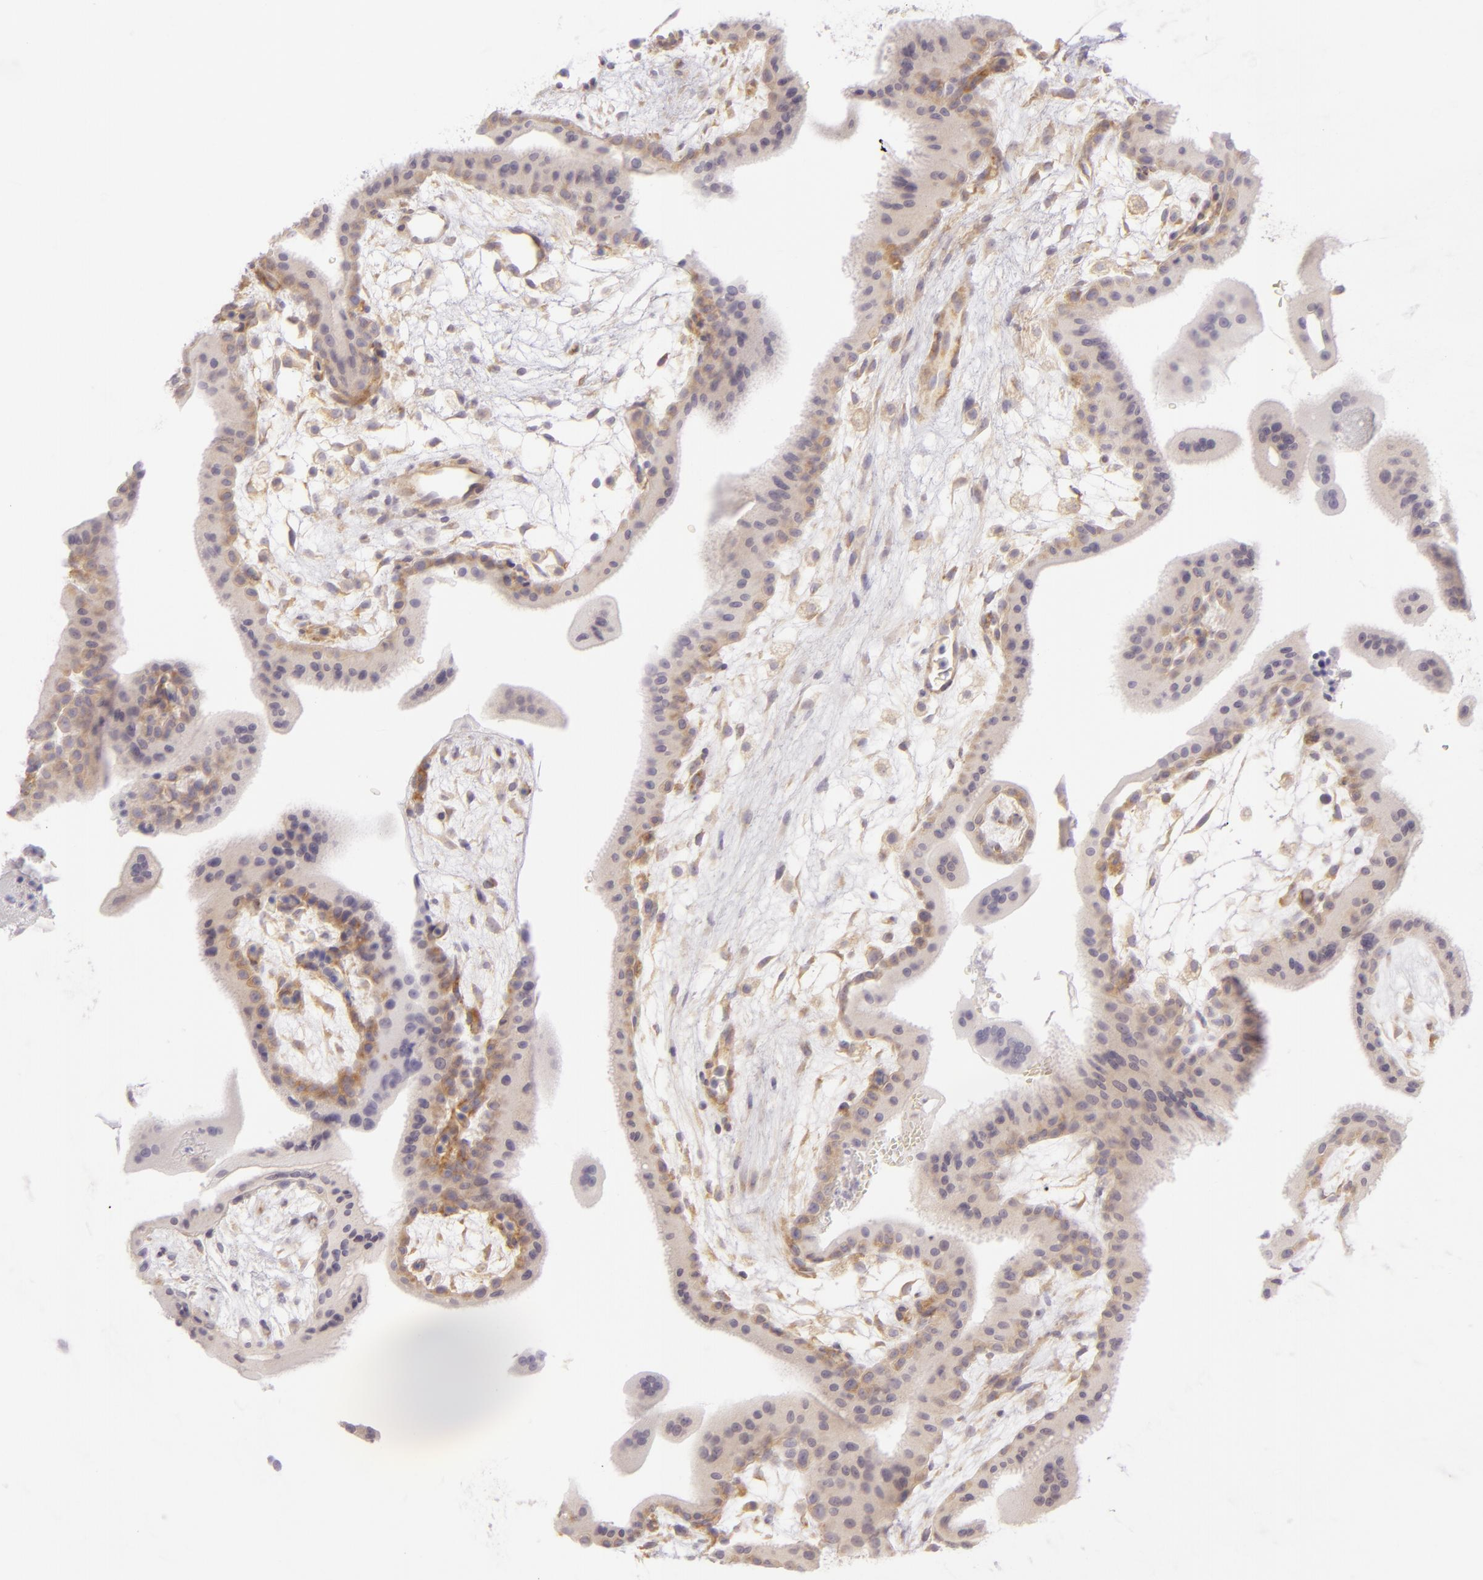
{"staining": {"intensity": "weak", "quantity": "25%-75%", "location": "cytoplasmic/membranous"}, "tissue": "placenta", "cell_type": "Trophoblastic cells", "image_type": "normal", "snomed": [{"axis": "morphology", "description": "Normal tissue, NOS"}, {"axis": "topography", "description": "Placenta"}], "caption": "Protein staining of benign placenta reveals weak cytoplasmic/membranous staining in about 25%-75% of trophoblastic cells.", "gene": "ZC3H7B", "patient": {"sex": "female", "age": 35}}